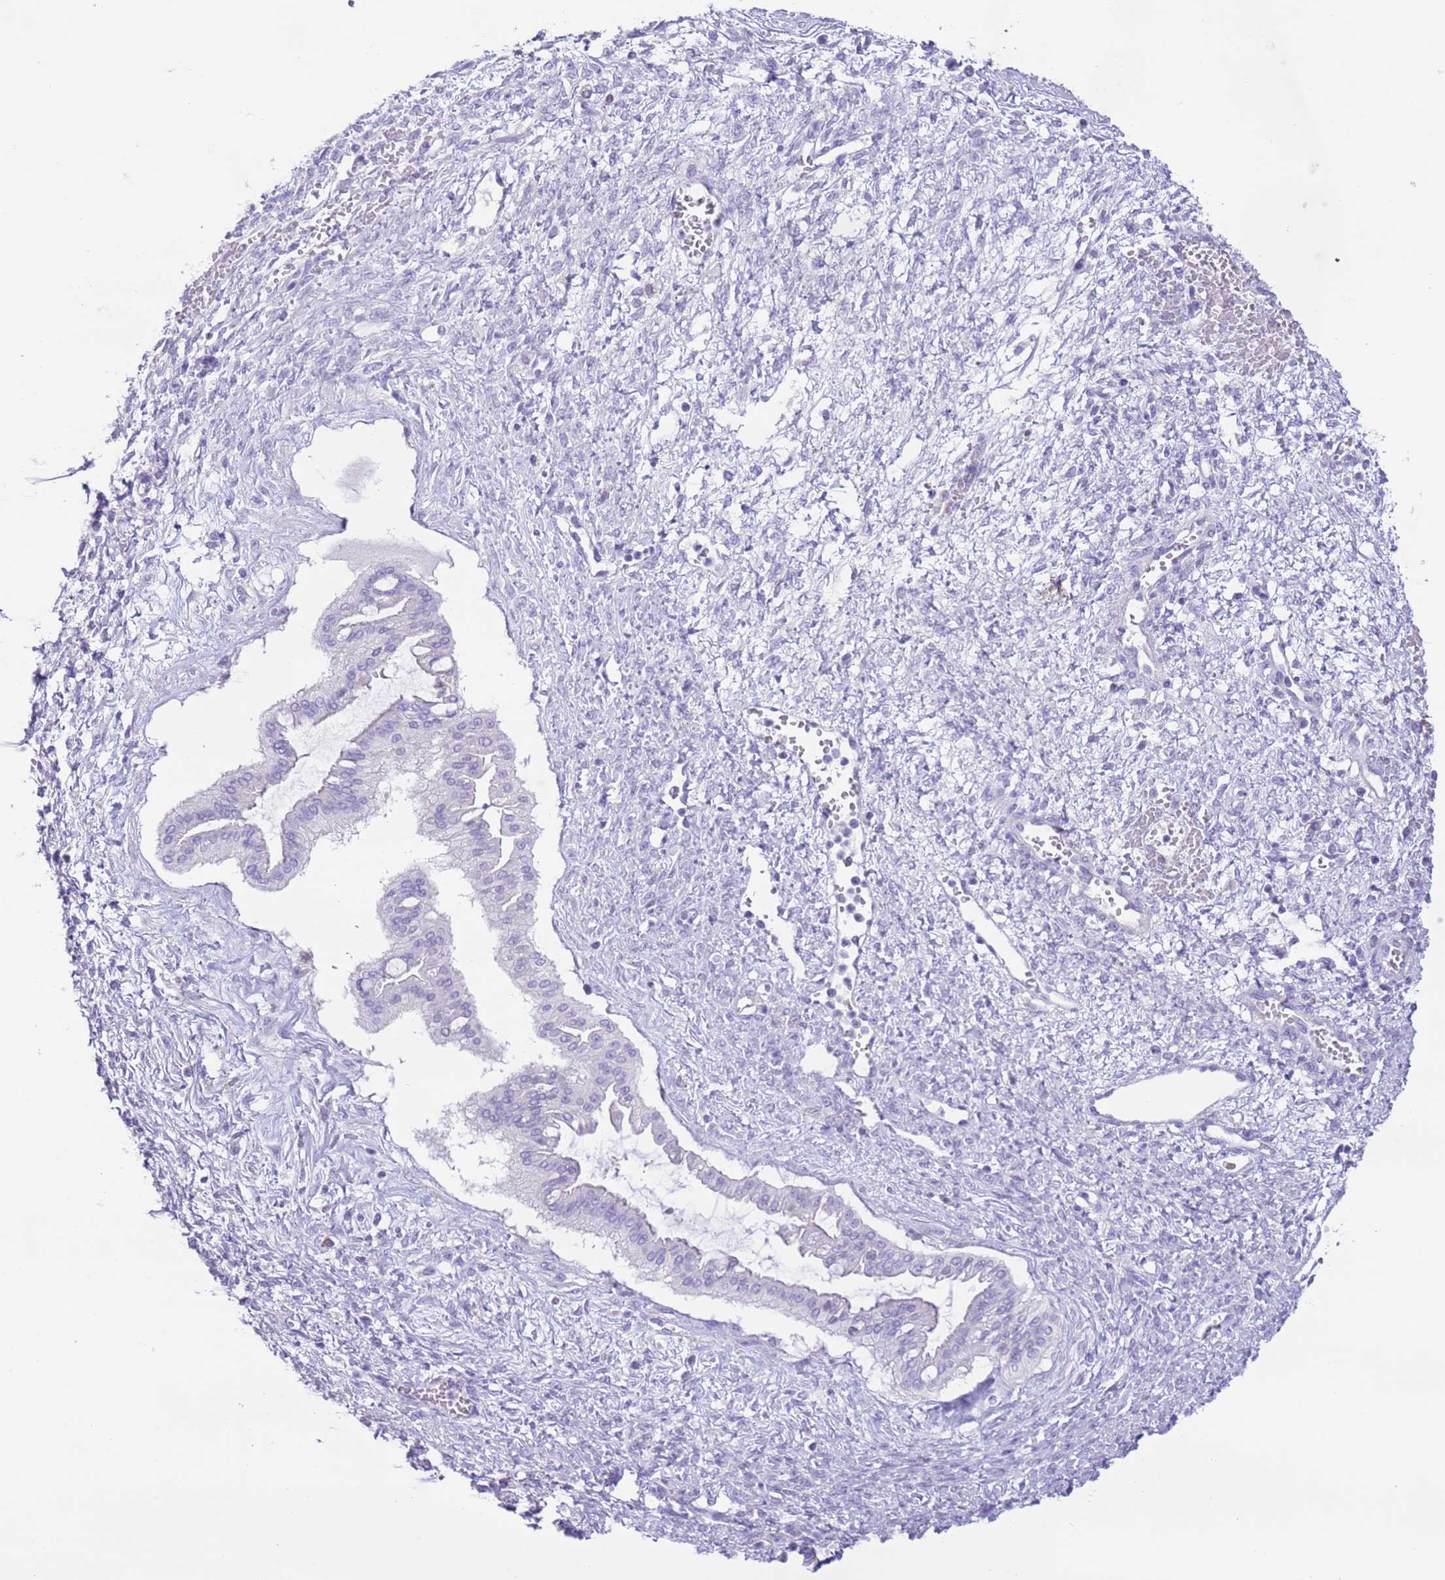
{"staining": {"intensity": "negative", "quantity": "none", "location": "none"}, "tissue": "ovarian cancer", "cell_type": "Tumor cells", "image_type": "cancer", "snomed": [{"axis": "morphology", "description": "Cystadenocarcinoma, mucinous, NOS"}, {"axis": "topography", "description": "Ovary"}], "caption": "IHC histopathology image of human mucinous cystadenocarcinoma (ovarian) stained for a protein (brown), which demonstrates no positivity in tumor cells.", "gene": "ZNF697", "patient": {"sex": "female", "age": 73}}